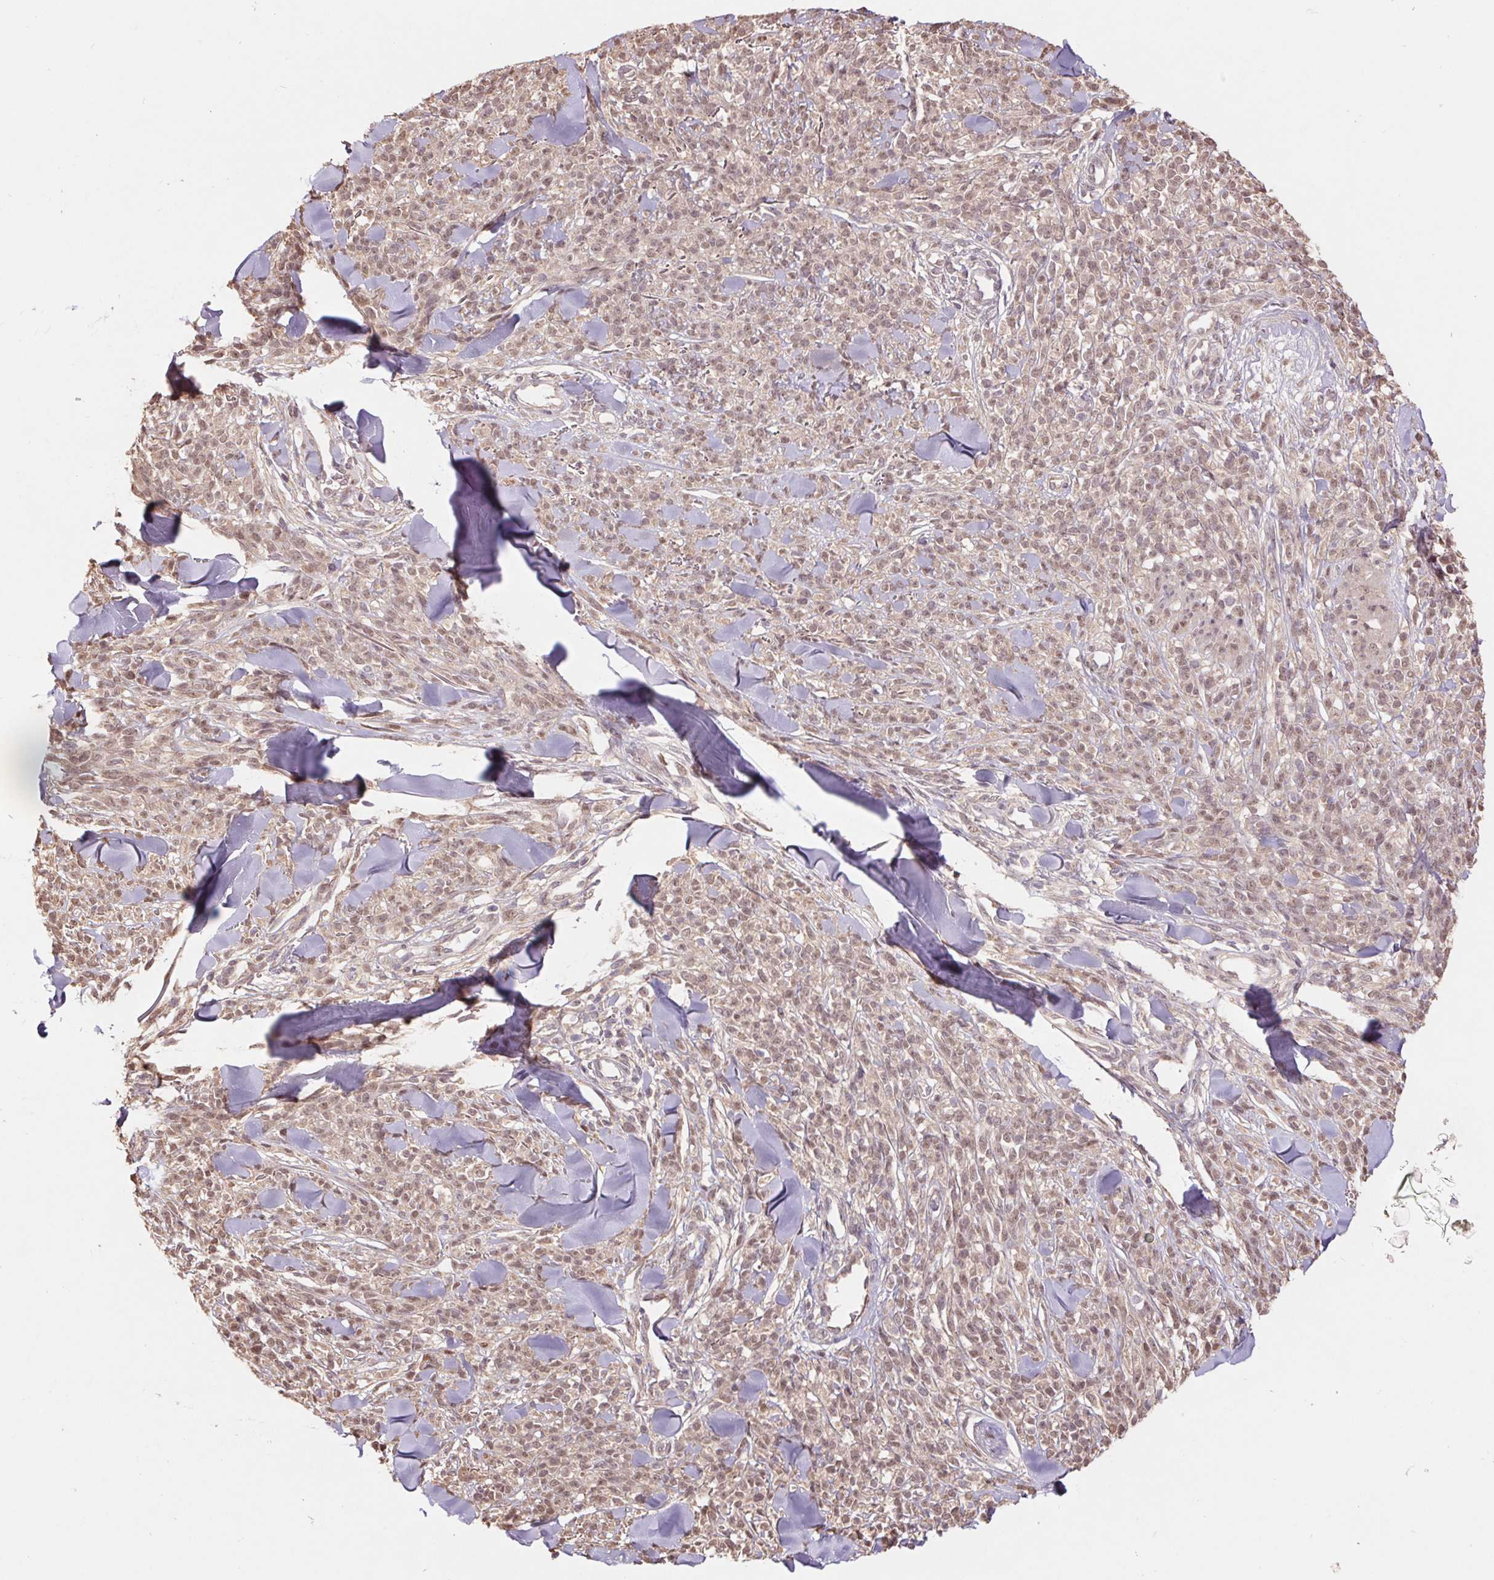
{"staining": {"intensity": "weak", "quantity": ">75%", "location": "nuclear"}, "tissue": "melanoma", "cell_type": "Tumor cells", "image_type": "cancer", "snomed": [{"axis": "morphology", "description": "Malignant melanoma, NOS"}, {"axis": "topography", "description": "Skin"}, {"axis": "topography", "description": "Skin of trunk"}], "caption": "A low amount of weak nuclear expression is appreciated in approximately >75% of tumor cells in melanoma tissue.", "gene": "CUTA", "patient": {"sex": "male", "age": 74}}